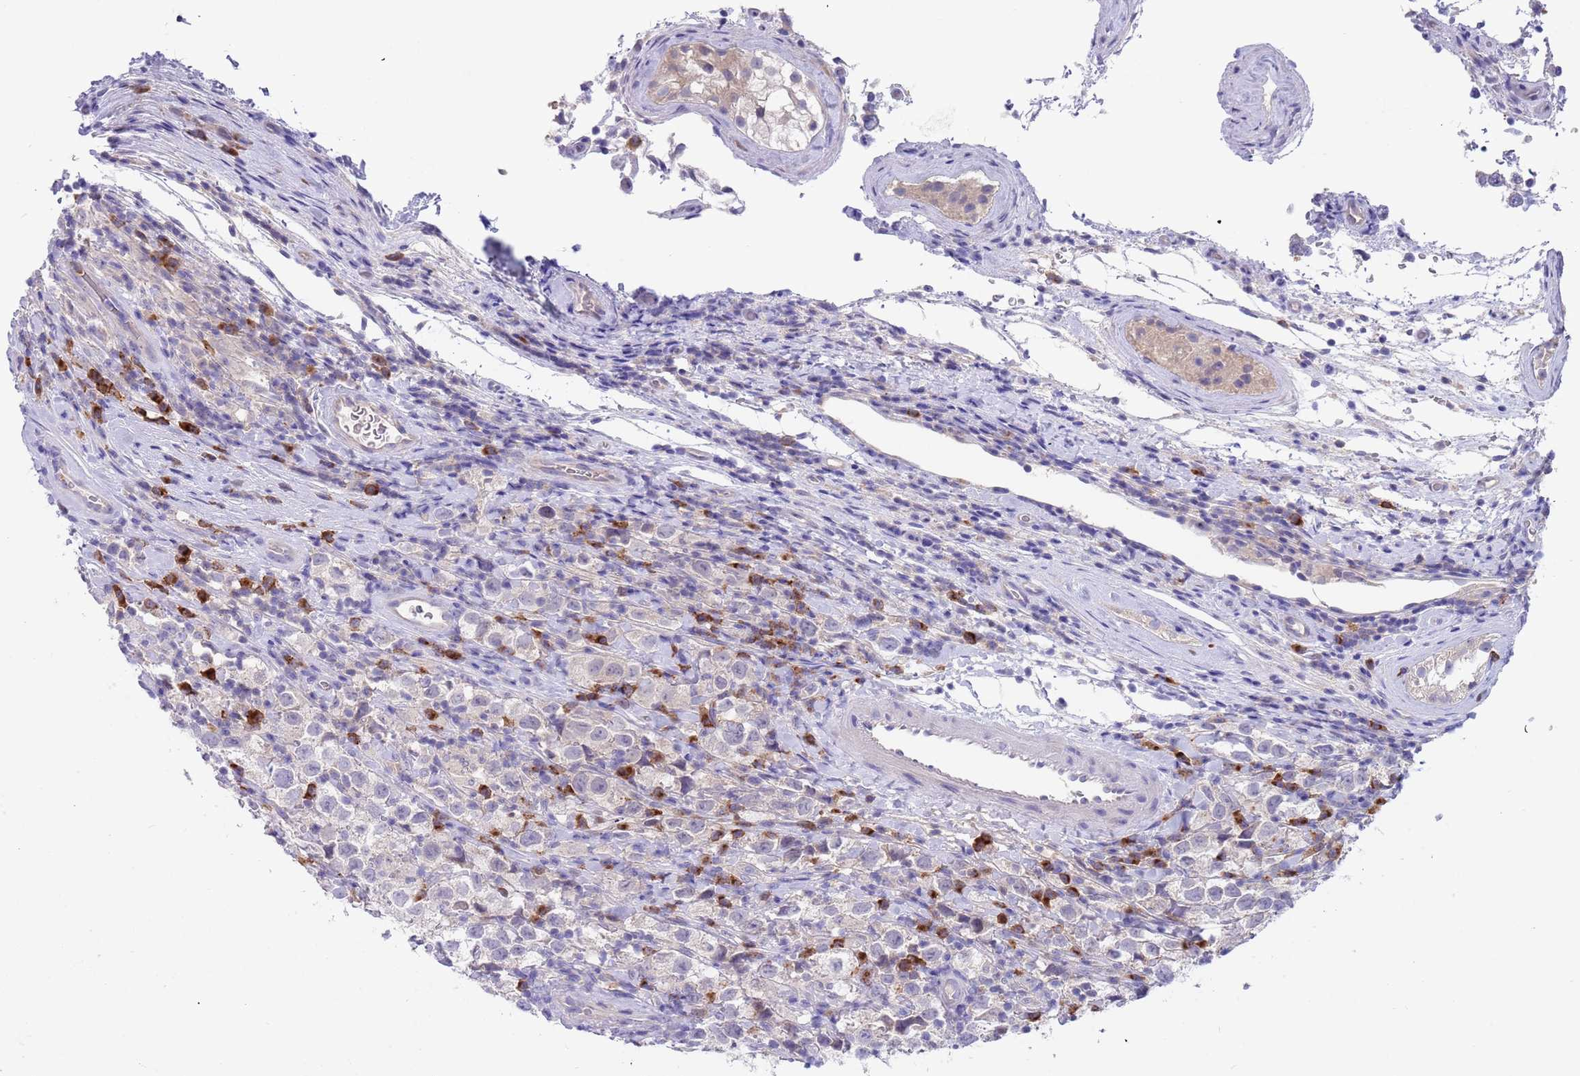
{"staining": {"intensity": "negative", "quantity": "none", "location": "none"}, "tissue": "testis cancer", "cell_type": "Tumor cells", "image_type": "cancer", "snomed": [{"axis": "morphology", "description": "Seminoma, NOS"}, {"axis": "morphology", "description": "Carcinoma, Embryonal, NOS"}, {"axis": "topography", "description": "Testis"}], "caption": "Immunohistochemical staining of human testis cancer exhibits no significant staining in tumor cells. (Brightfield microscopy of DAB (3,3'-diaminobenzidine) immunohistochemistry at high magnification).", "gene": "TYW1", "patient": {"sex": "male", "age": 41}}